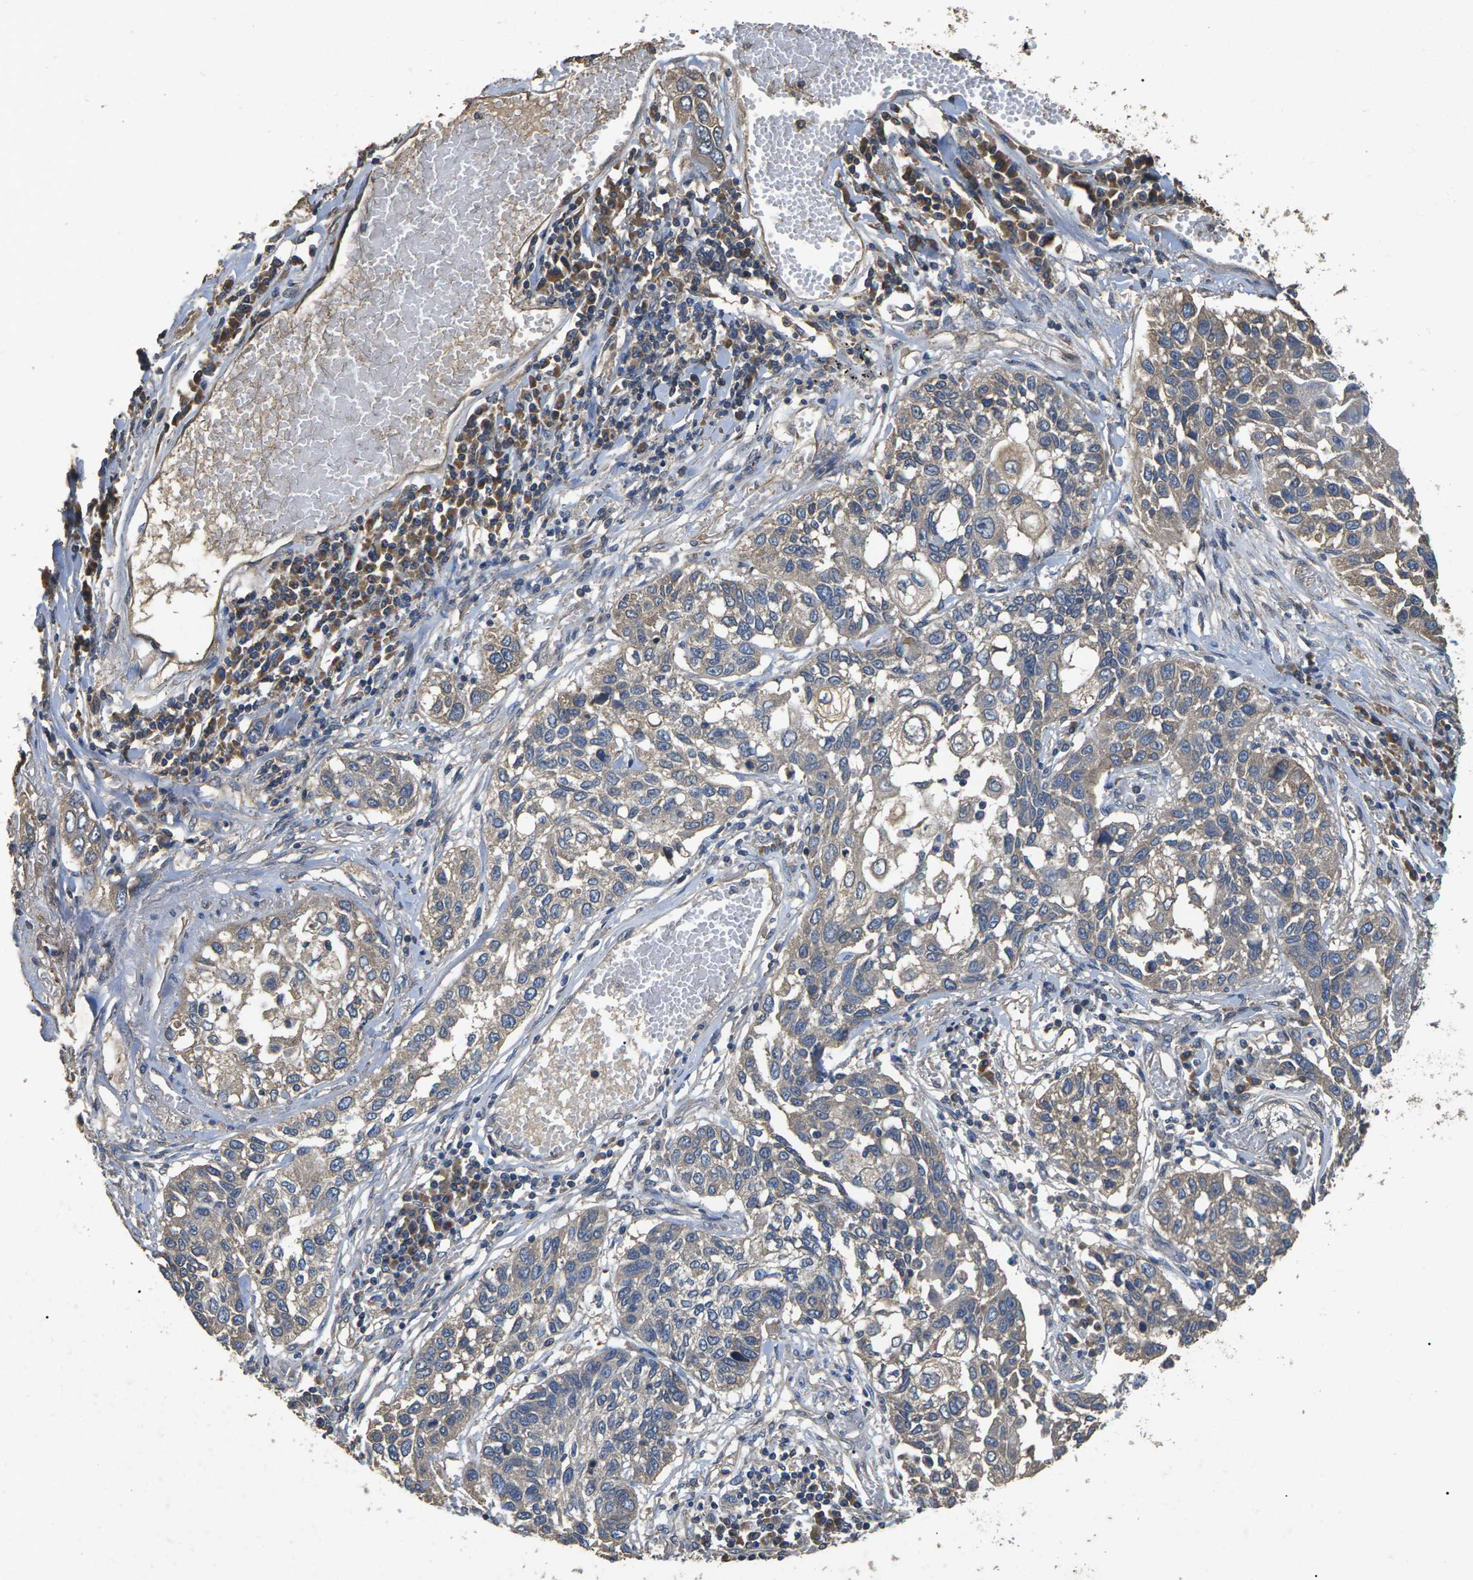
{"staining": {"intensity": "weak", "quantity": "25%-75%", "location": "cytoplasmic/membranous"}, "tissue": "lung cancer", "cell_type": "Tumor cells", "image_type": "cancer", "snomed": [{"axis": "morphology", "description": "Squamous cell carcinoma, NOS"}, {"axis": "topography", "description": "Lung"}], "caption": "IHC histopathology image of neoplastic tissue: lung cancer stained using immunohistochemistry shows low levels of weak protein expression localized specifically in the cytoplasmic/membranous of tumor cells, appearing as a cytoplasmic/membranous brown color.", "gene": "B4GAT1", "patient": {"sex": "male", "age": 71}}